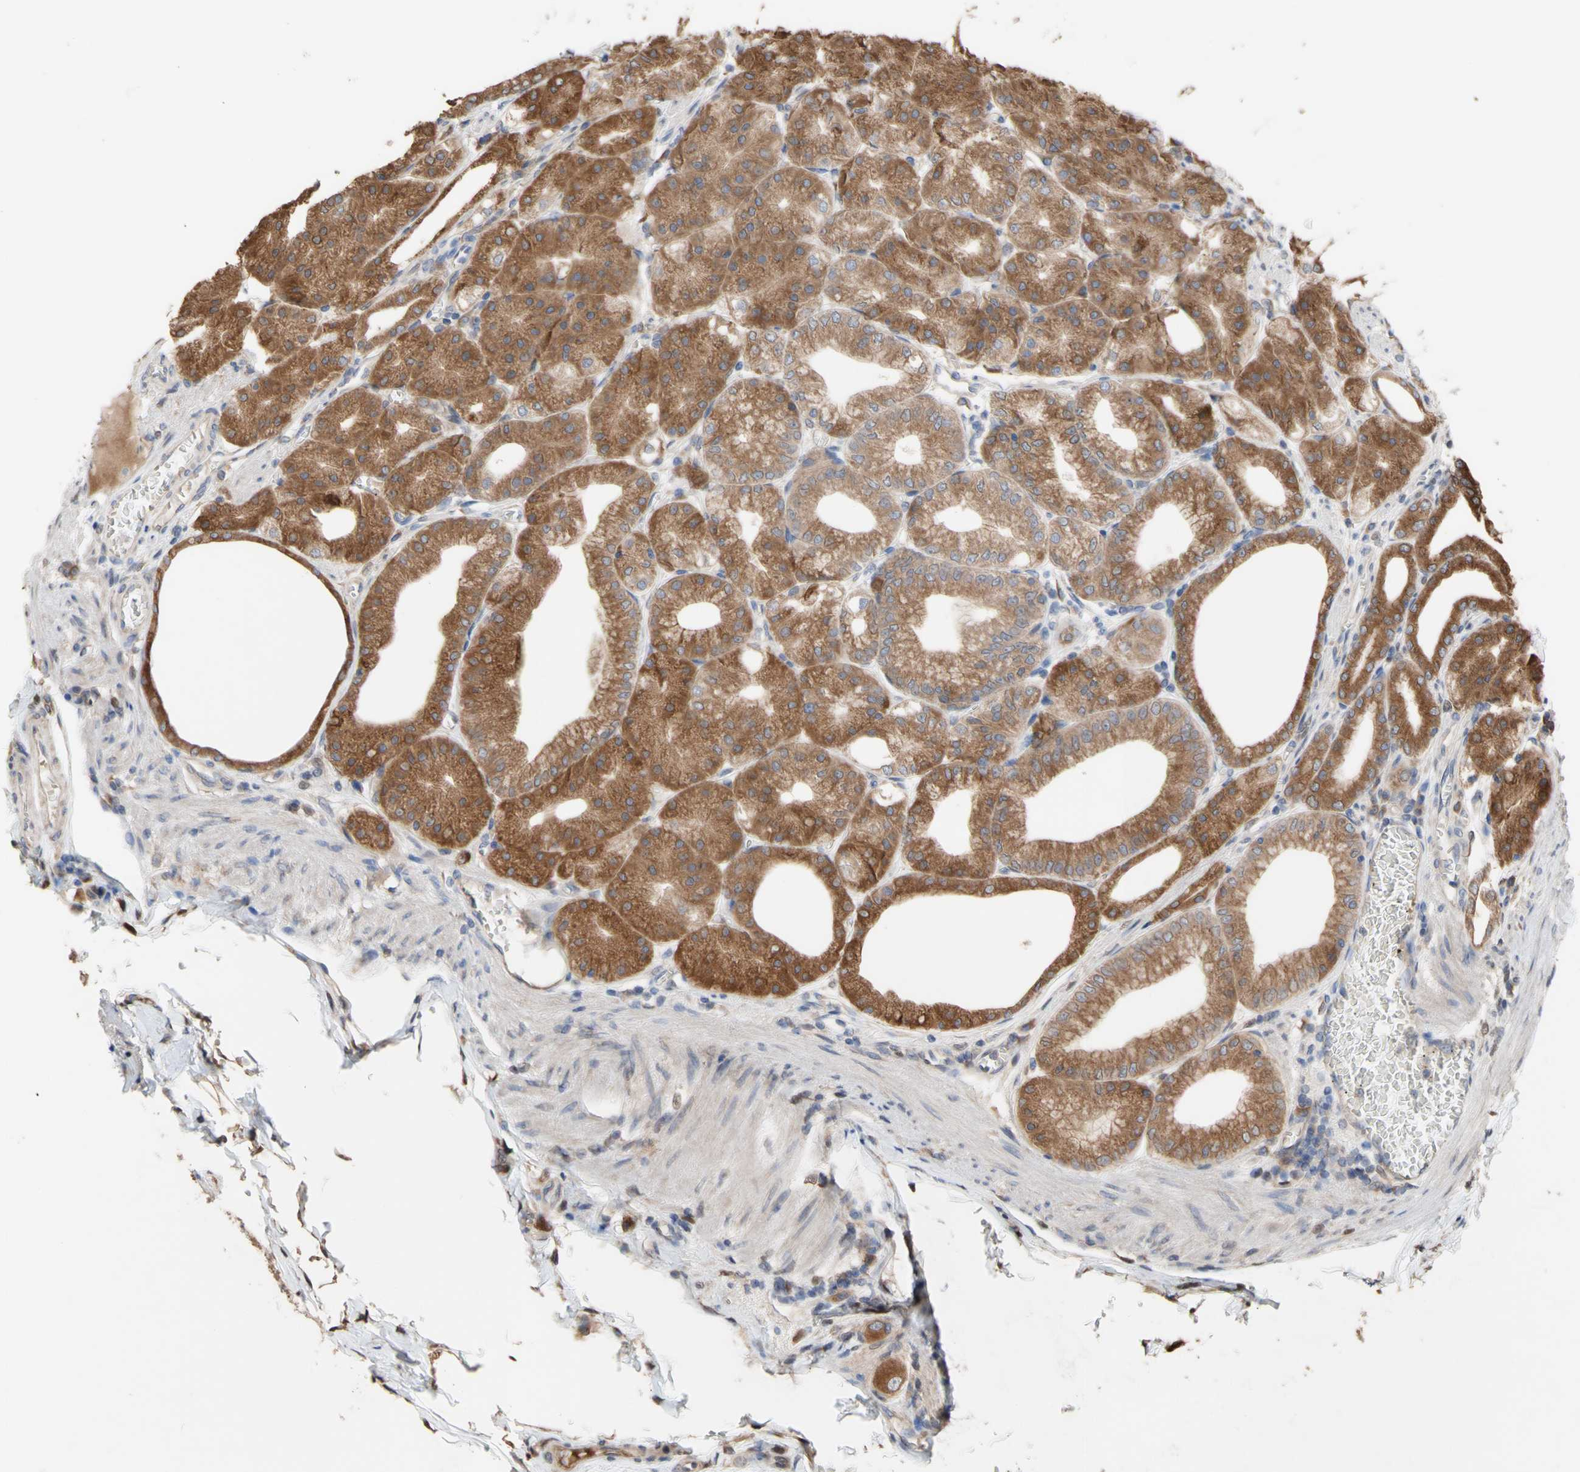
{"staining": {"intensity": "moderate", "quantity": ">75%", "location": "cytoplasmic/membranous"}, "tissue": "stomach", "cell_type": "Glandular cells", "image_type": "normal", "snomed": [{"axis": "morphology", "description": "Normal tissue, NOS"}, {"axis": "topography", "description": "Stomach, lower"}], "caption": "About >75% of glandular cells in unremarkable stomach show moderate cytoplasmic/membranous protein positivity as visualized by brown immunohistochemical staining.", "gene": "NECTIN3", "patient": {"sex": "male", "age": 71}}